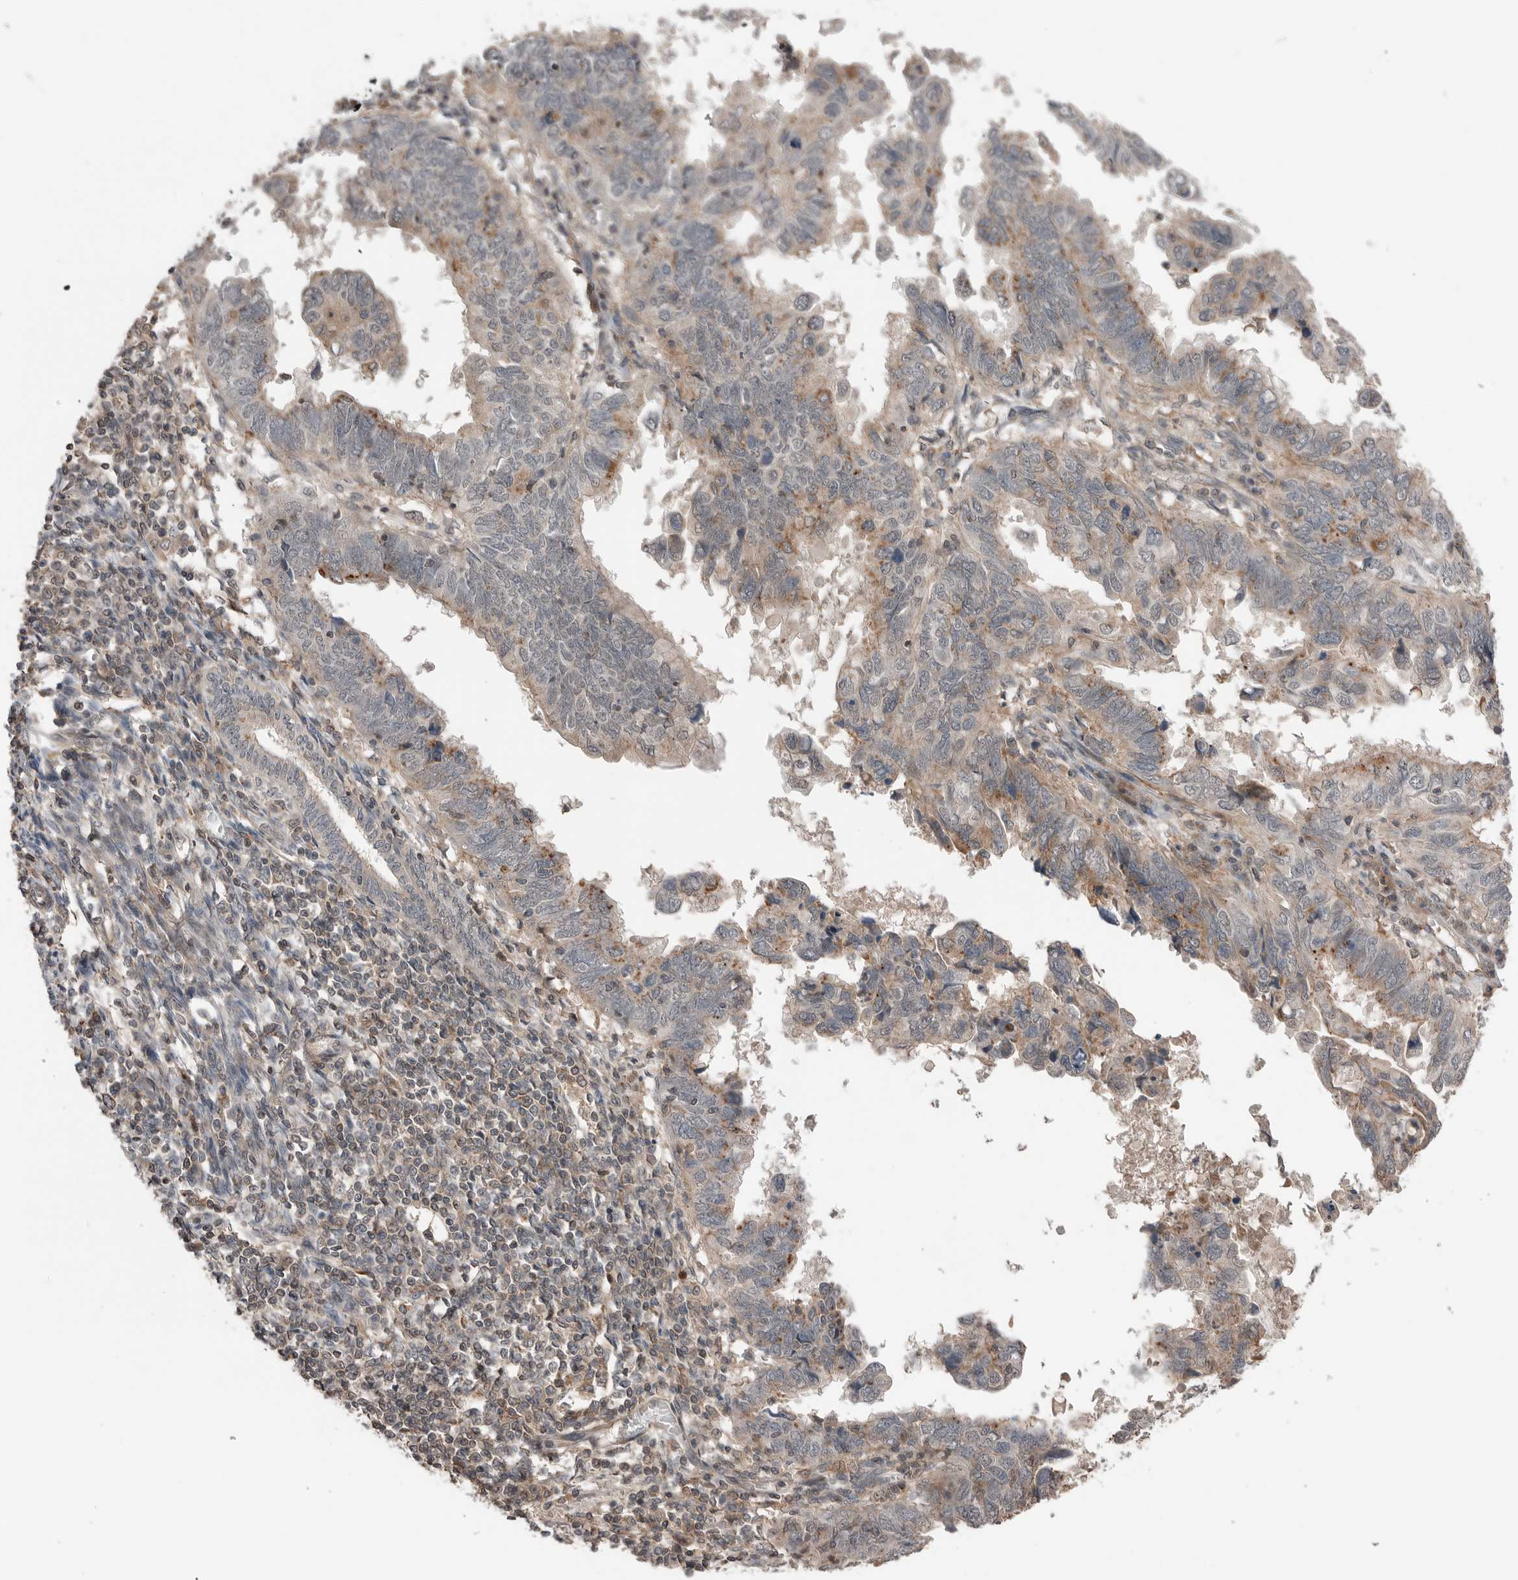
{"staining": {"intensity": "weak", "quantity": "<25%", "location": "cytoplasmic/membranous"}, "tissue": "endometrial cancer", "cell_type": "Tumor cells", "image_type": "cancer", "snomed": [{"axis": "morphology", "description": "Adenocarcinoma, NOS"}, {"axis": "topography", "description": "Uterus"}], "caption": "Protein analysis of endometrial cancer reveals no significant expression in tumor cells. (Stains: DAB immunohistochemistry with hematoxylin counter stain, Microscopy: brightfield microscopy at high magnification).", "gene": "PEAK1", "patient": {"sex": "female", "age": 77}}